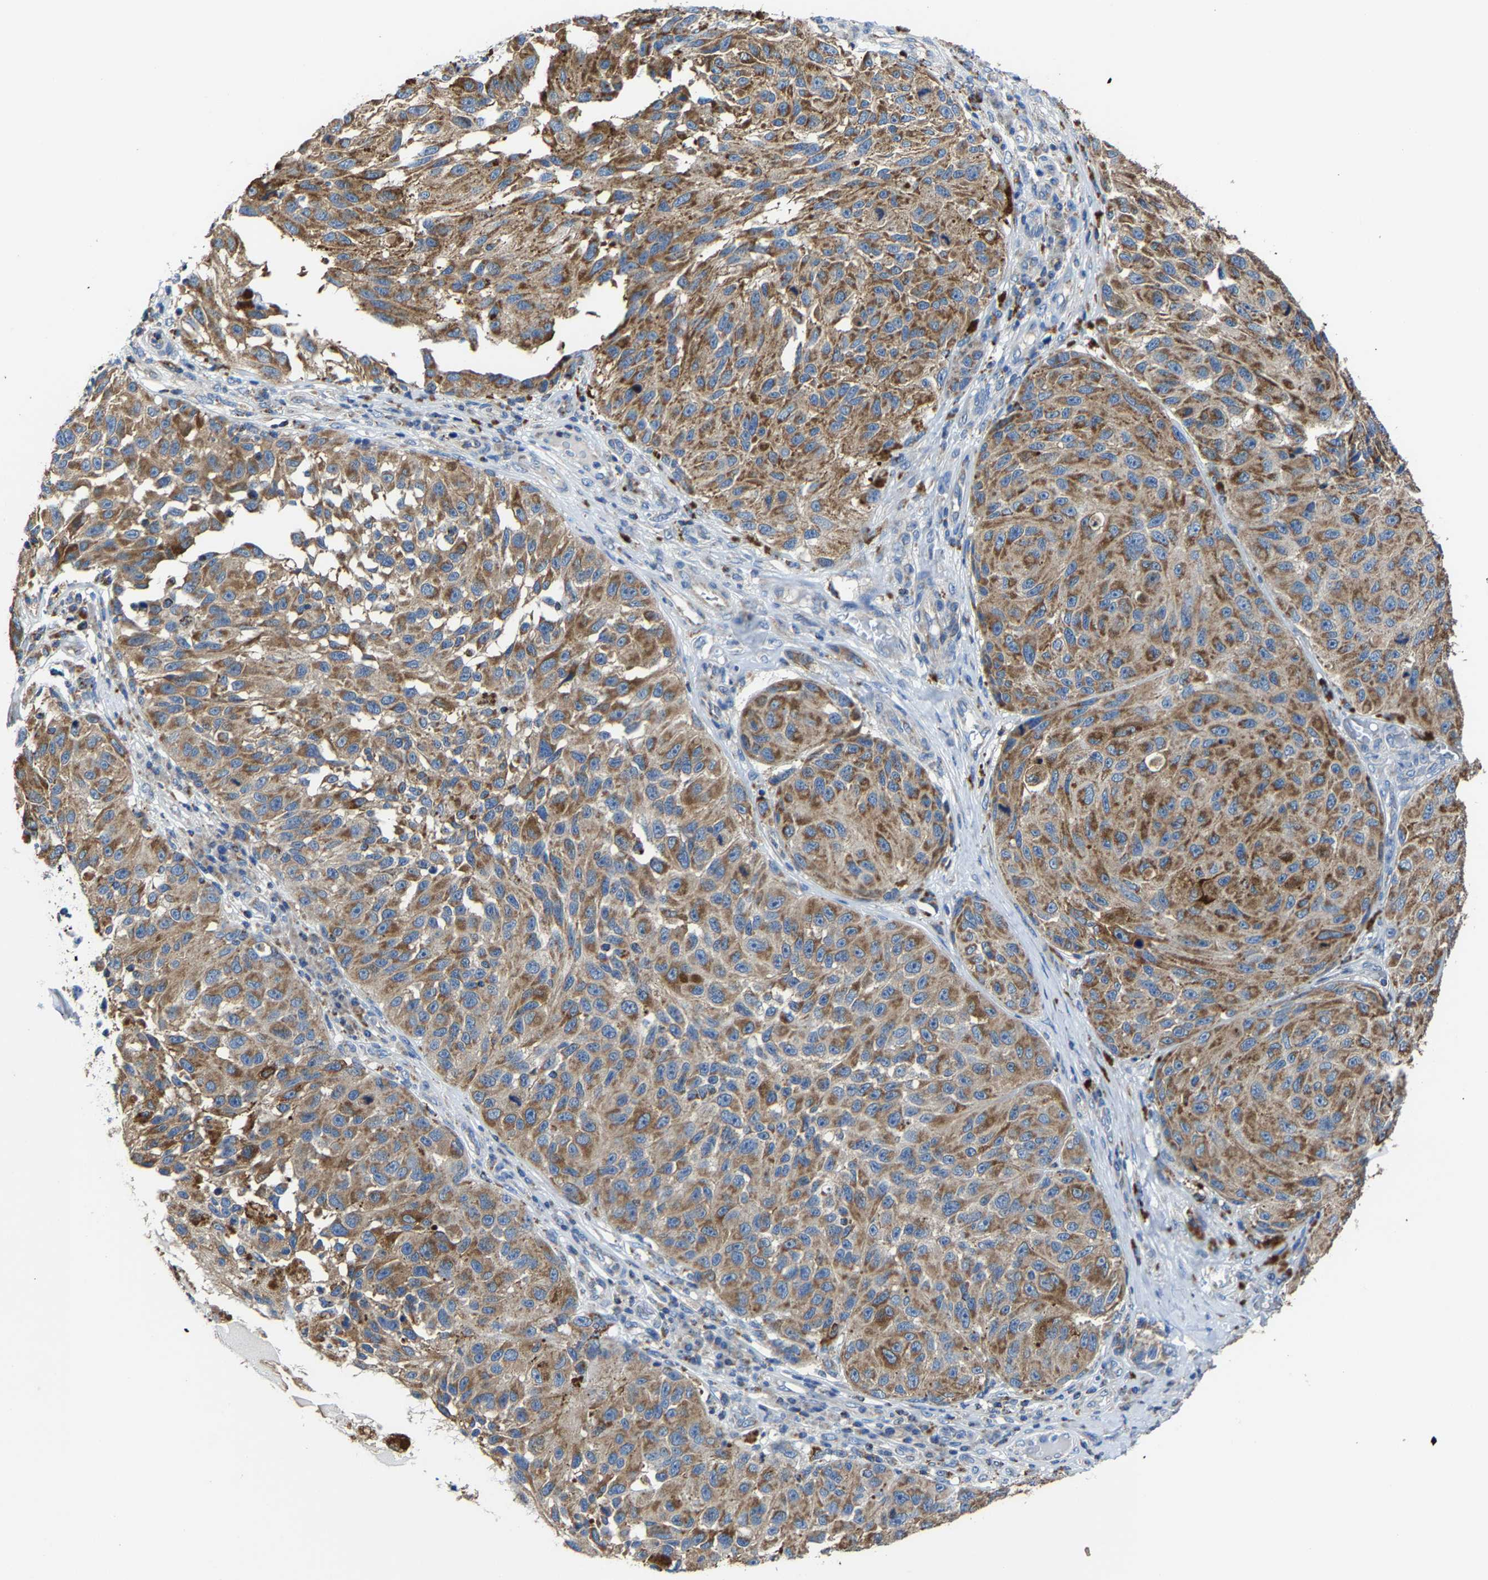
{"staining": {"intensity": "moderate", "quantity": ">75%", "location": "cytoplasmic/membranous"}, "tissue": "melanoma", "cell_type": "Tumor cells", "image_type": "cancer", "snomed": [{"axis": "morphology", "description": "Malignant melanoma, NOS"}, {"axis": "topography", "description": "Skin"}], "caption": "About >75% of tumor cells in human melanoma show moderate cytoplasmic/membranous protein positivity as visualized by brown immunohistochemical staining.", "gene": "AGK", "patient": {"sex": "female", "age": 73}}